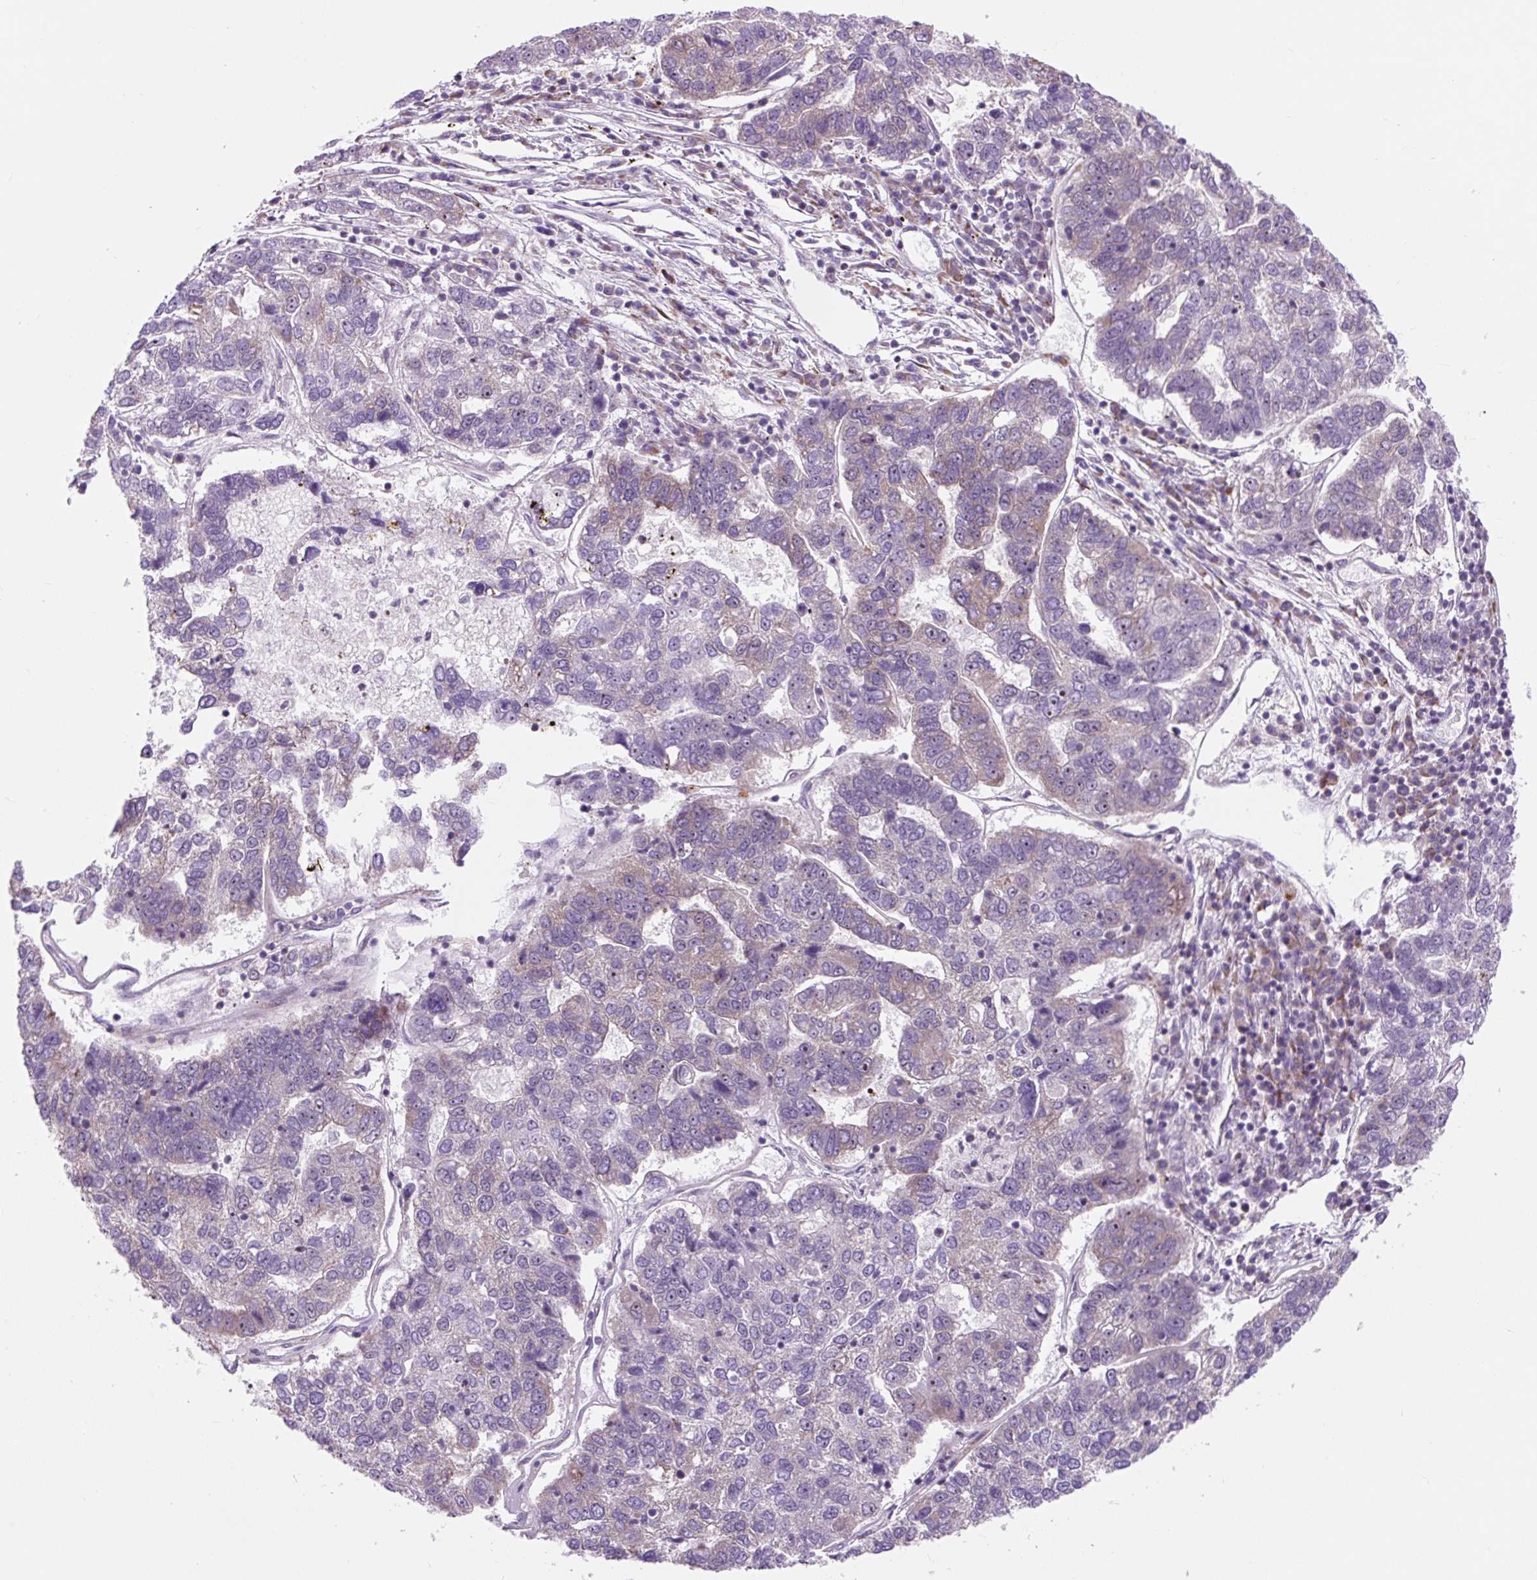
{"staining": {"intensity": "weak", "quantity": "<25%", "location": "cytoplasmic/membranous"}, "tissue": "pancreatic cancer", "cell_type": "Tumor cells", "image_type": "cancer", "snomed": [{"axis": "morphology", "description": "Adenocarcinoma, NOS"}, {"axis": "topography", "description": "Pancreas"}], "caption": "Adenocarcinoma (pancreatic) was stained to show a protein in brown. There is no significant expression in tumor cells. (DAB IHC with hematoxylin counter stain).", "gene": "CISD3", "patient": {"sex": "female", "age": 61}}